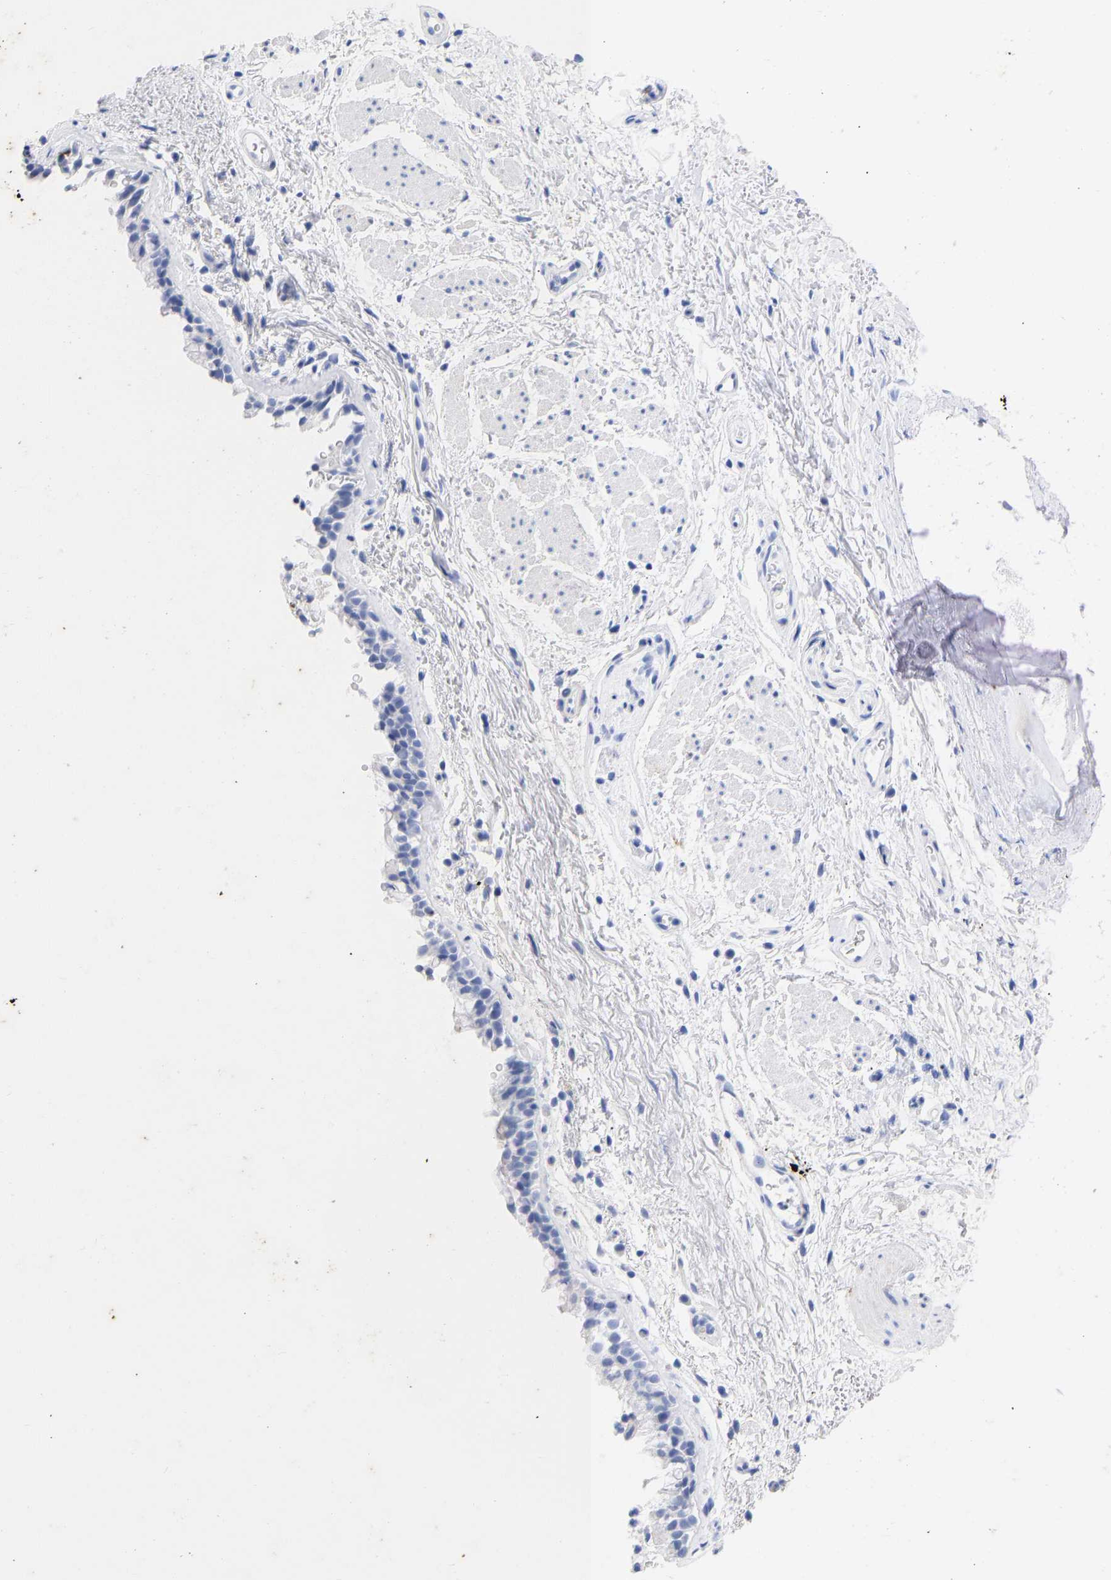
{"staining": {"intensity": "negative", "quantity": "none", "location": "none"}, "tissue": "bronchus", "cell_type": "Respiratory epithelial cells", "image_type": "normal", "snomed": [{"axis": "morphology", "description": "Normal tissue, NOS"}, {"axis": "topography", "description": "Cartilage tissue"}, {"axis": "topography", "description": "Bronchus"}], "caption": "A high-resolution photomicrograph shows IHC staining of normal bronchus, which demonstrates no significant expression in respiratory epithelial cells. (DAB (3,3'-diaminobenzidine) immunohistochemistry (IHC) visualized using brightfield microscopy, high magnification).", "gene": "KRT1", "patient": {"sex": "female", "age": 53}}